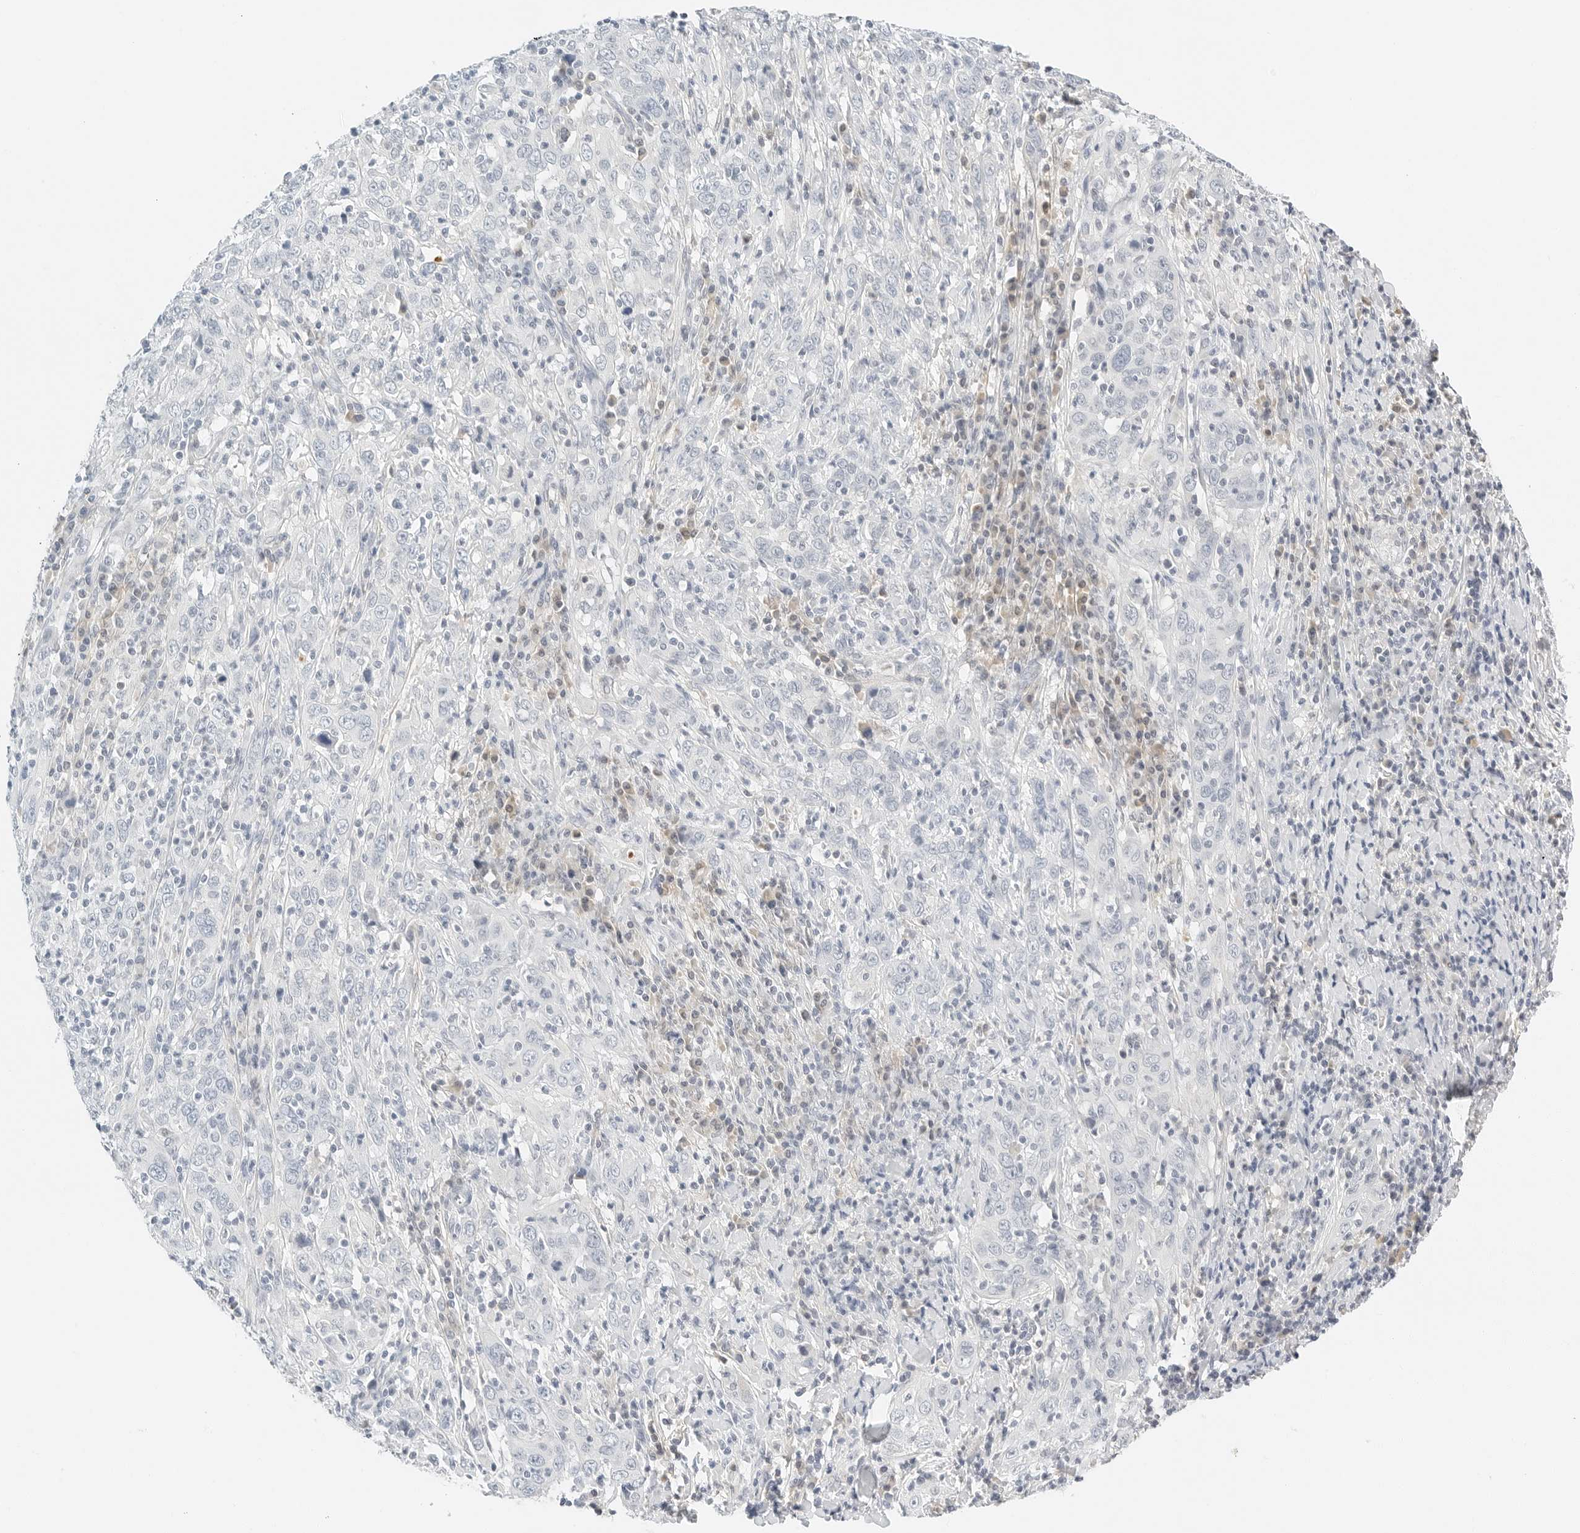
{"staining": {"intensity": "negative", "quantity": "none", "location": "none"}, "tissue": "cervical cancer", "cell_type": "Tumor cells", "image_type": "cancer", "snomed": [{"axis": "morphology", "description": "Squamous cell carcinoma, NOS"}, {"axis": "topography", "description": "Cervix"}], "caption": "Tumor cells are negative for brown protein staining in squamous cell carcinoma (cervical).", "gene": "PKDCC", "patient": {"sex": "female", "age": 46}}